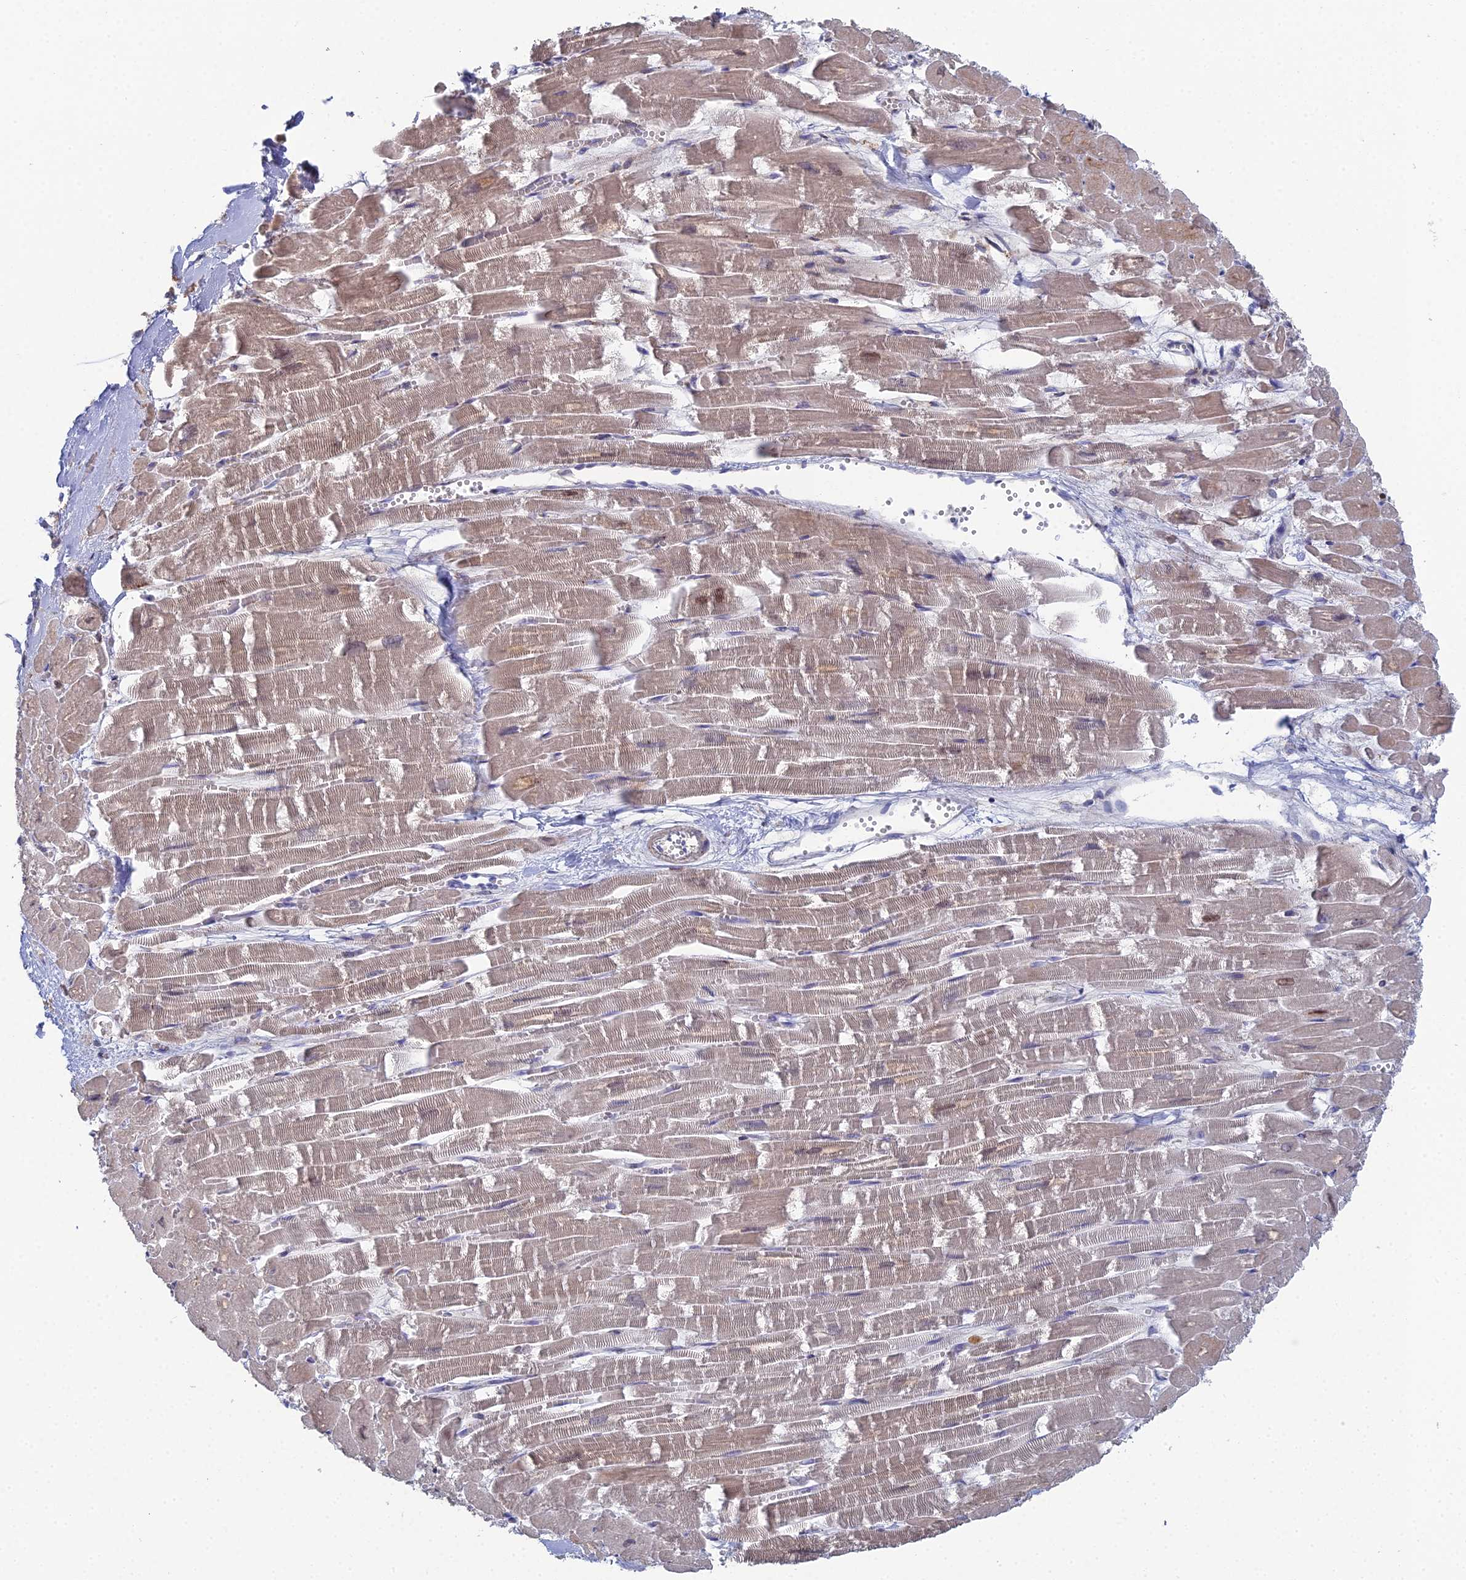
{"staining": {"intensity": "weak", "quantity": ">75%", "location": "cytoplasmic/membranous"}, "tissue": "heart muscle", "cell_type": "Cardiomyocytes", "image_type": "normal", "snomed": [{"axis": "morphology", "description": "Normal tissue, NOS"}, {"axis": "topography", "description": "Heart"}], "caption": "Immunohistochemistry of unremarkable heart muscle shows low levels of weak cytoplasmic/membranous staining in approximately >75% of cardiomyocytes. (brown staining indicates protein expression, while blue staining denotes nuclei).", "gene": "TRAPPC6A", "patient": {"sex": "male", "age": 54}}